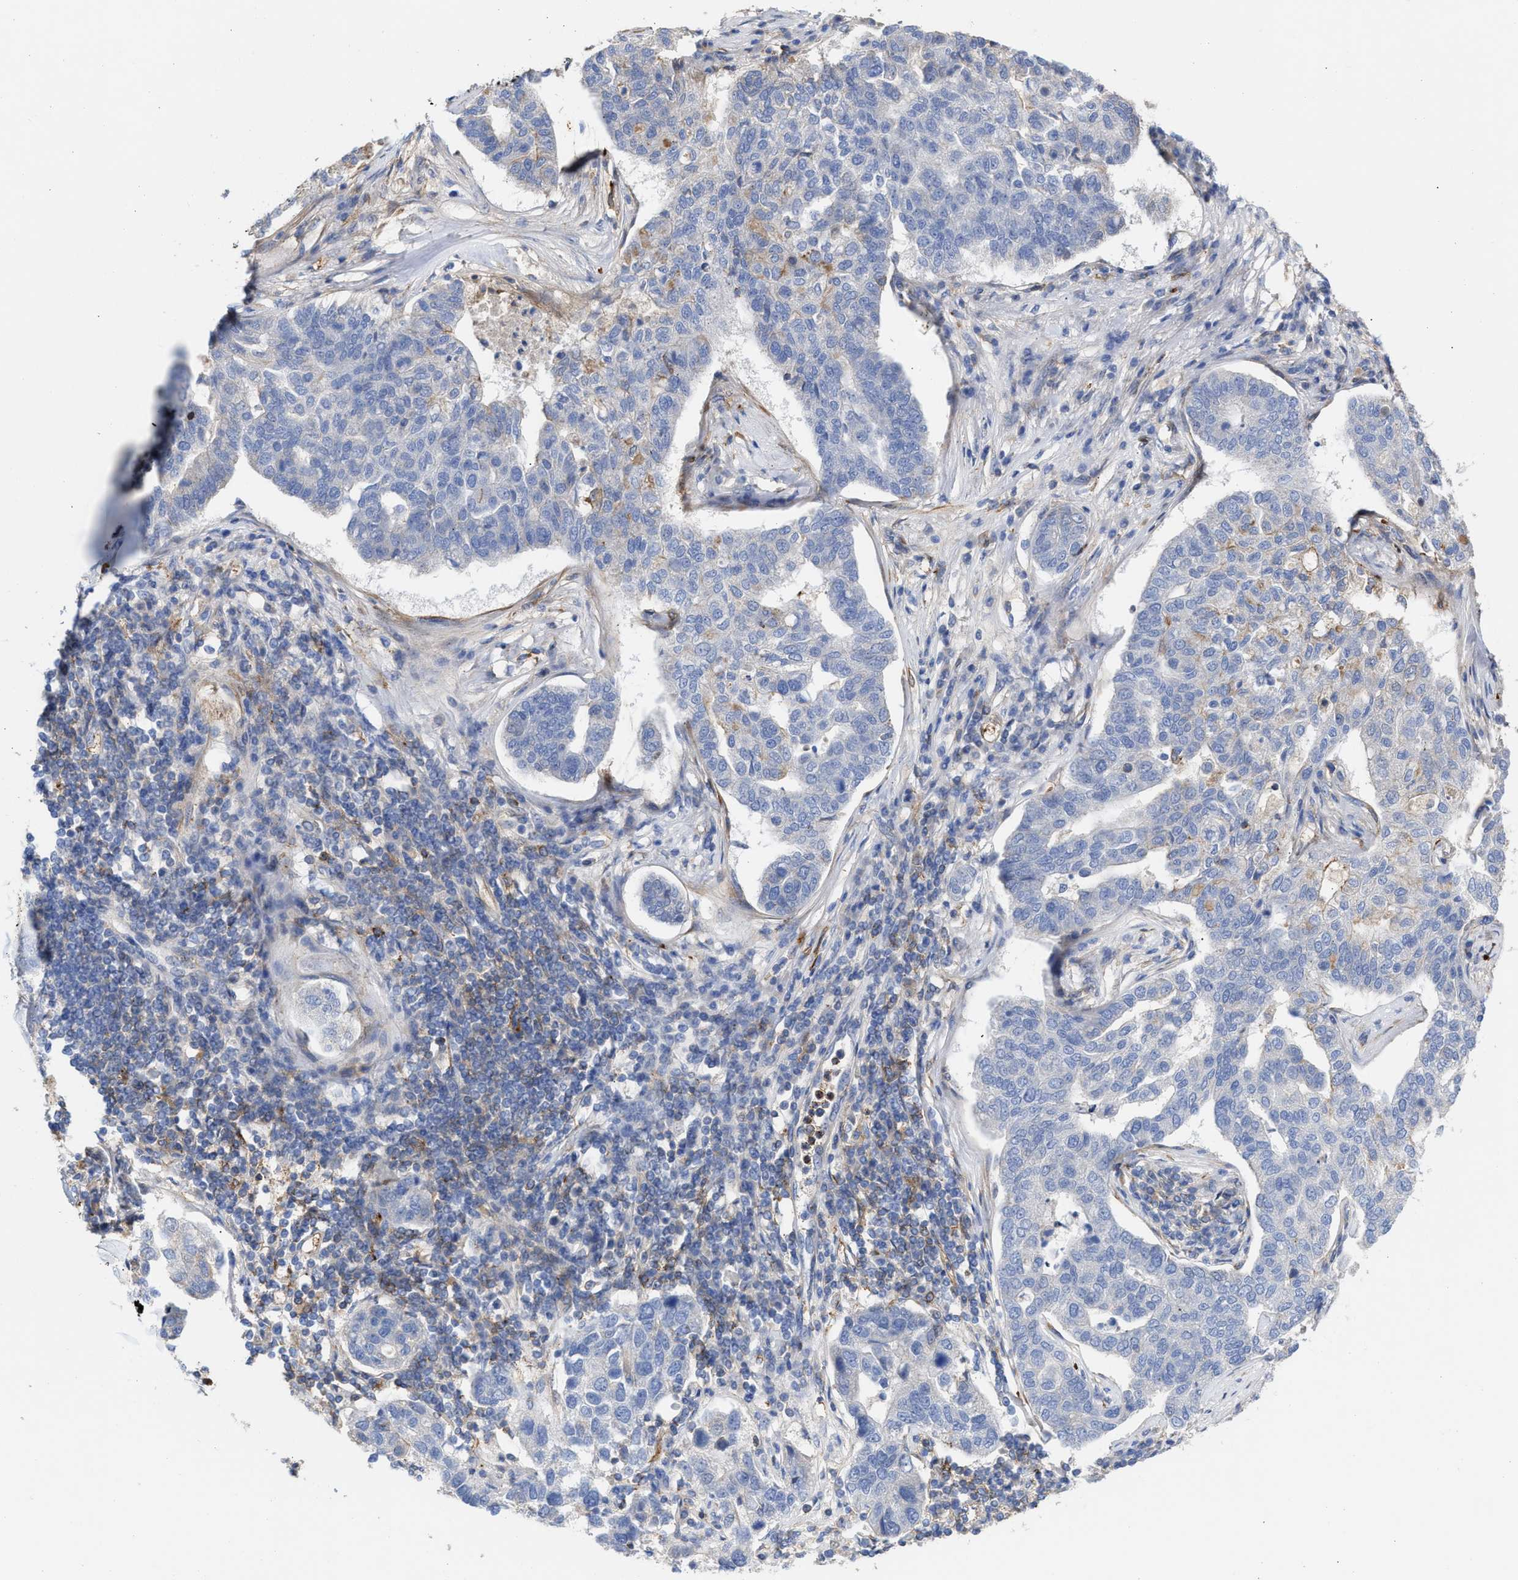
{"staining": {"intensity": "negative", "quantity": "none", "location": "none"}, "tissue": "pancreatic cancer", "cell_type": "Tumor cells", "image_type": "cancer", "snomed": [{"axis": "morphology", "description": "Adenocarcinoma, NOS"}, {"axis": "topography", "description": "Pancreas"}], "caption": "A photomicrograph of human pancreatic cancer is negative for staining in tumor cells.", "gene": "HS3ST5", "patient": {"sex": "female", "age": 61}}